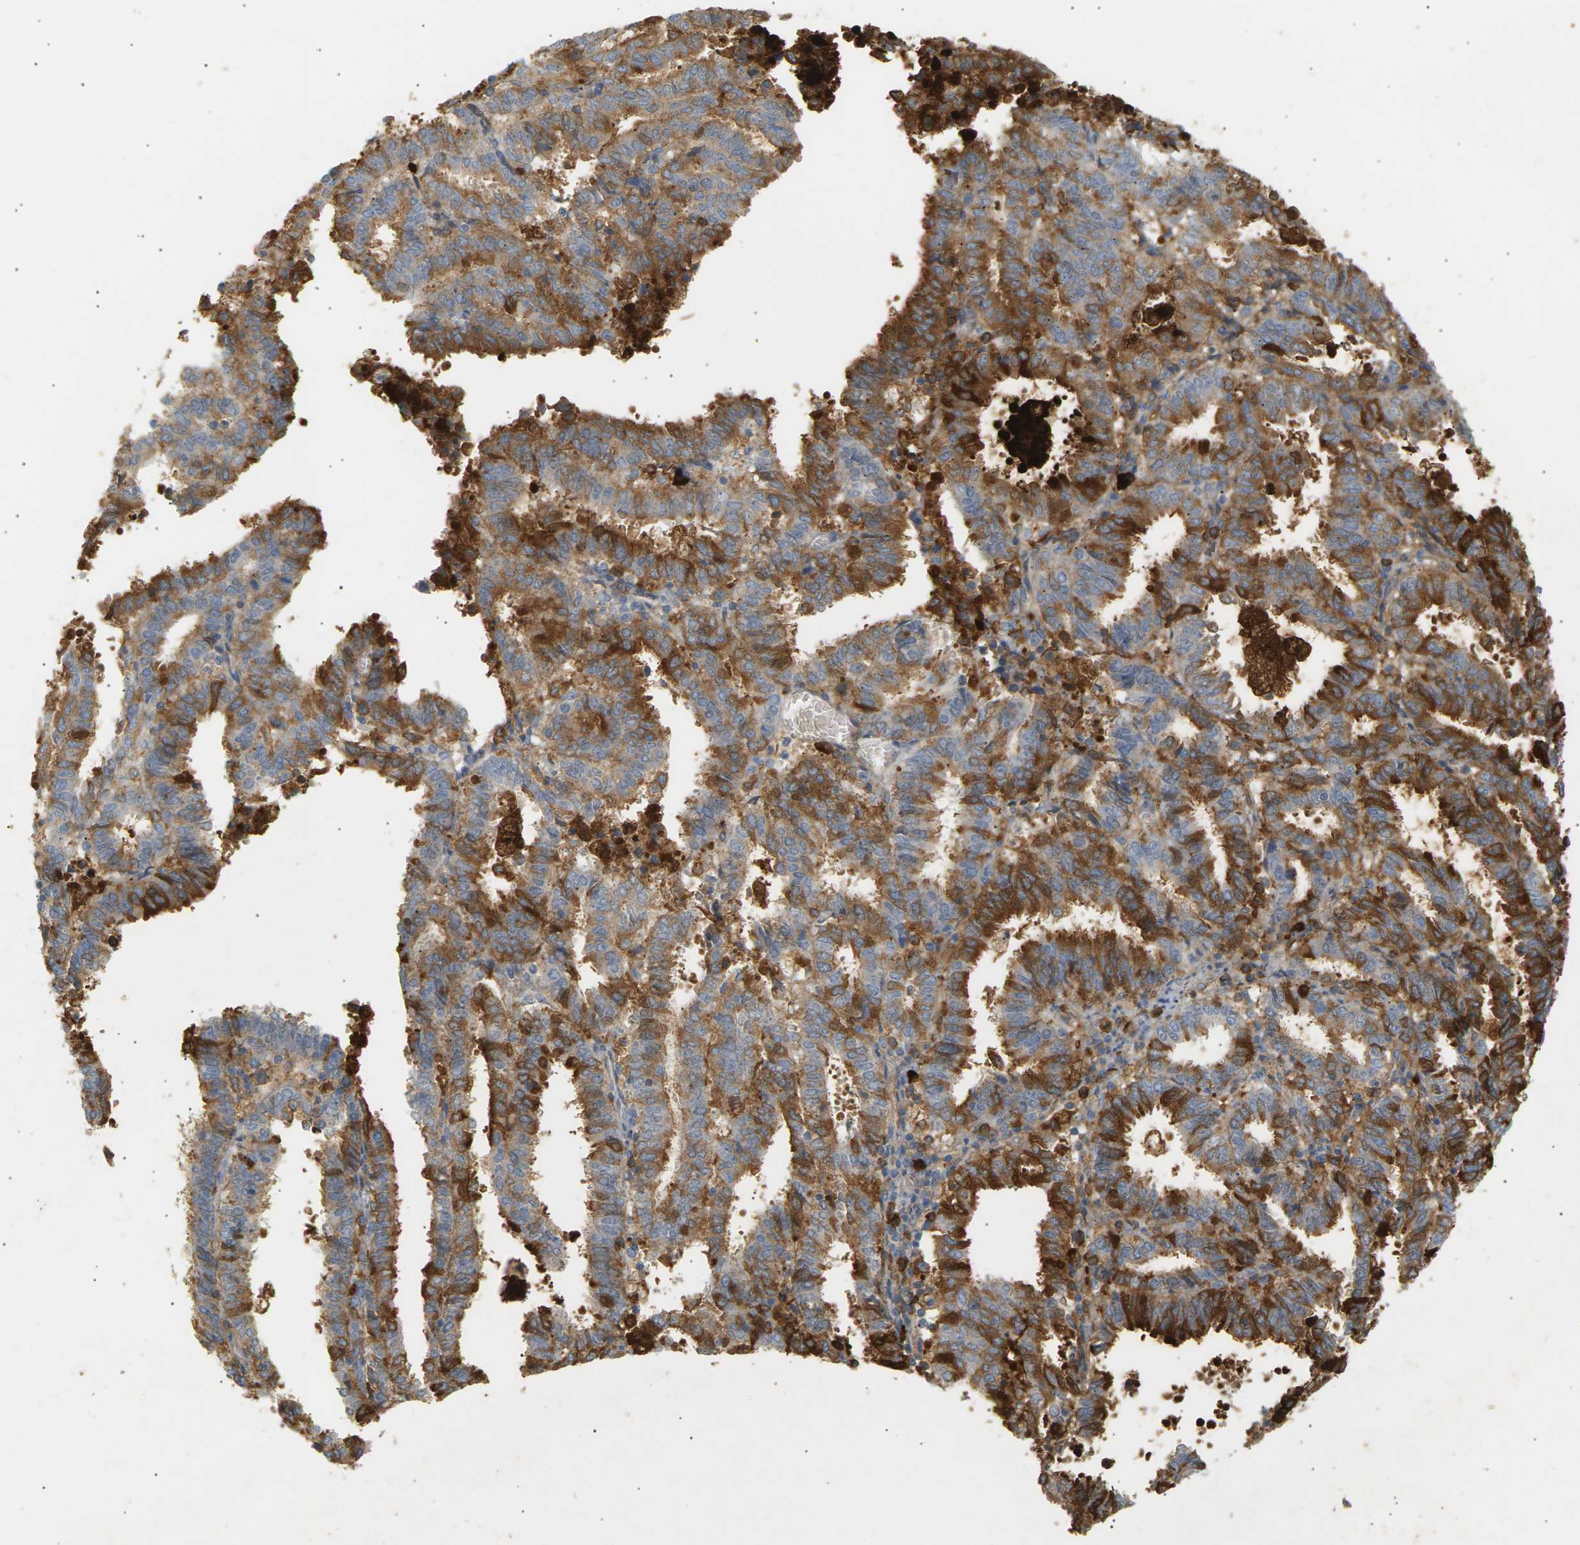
{"staining": {"intensity": "moderate", "quantity": "25%-75%", "location": "cytoplasmic/membranous"}, "tissue": "endometrial cancer", "cell_type": "Tumor cells", "image_type": "cancer", "snomed": [{"axis": "morphology", "description": "Adenocarcinoma, NOS"}, {"axis": "topography", "description": "Uterus"}], "caption": "A brown stain highlights moderate cytoplasmic/membranous expression of a protein in human endometrial cancer tumor cells.", "gene": "IGLC3", "patient": {"sex": "female", "age": 83}}